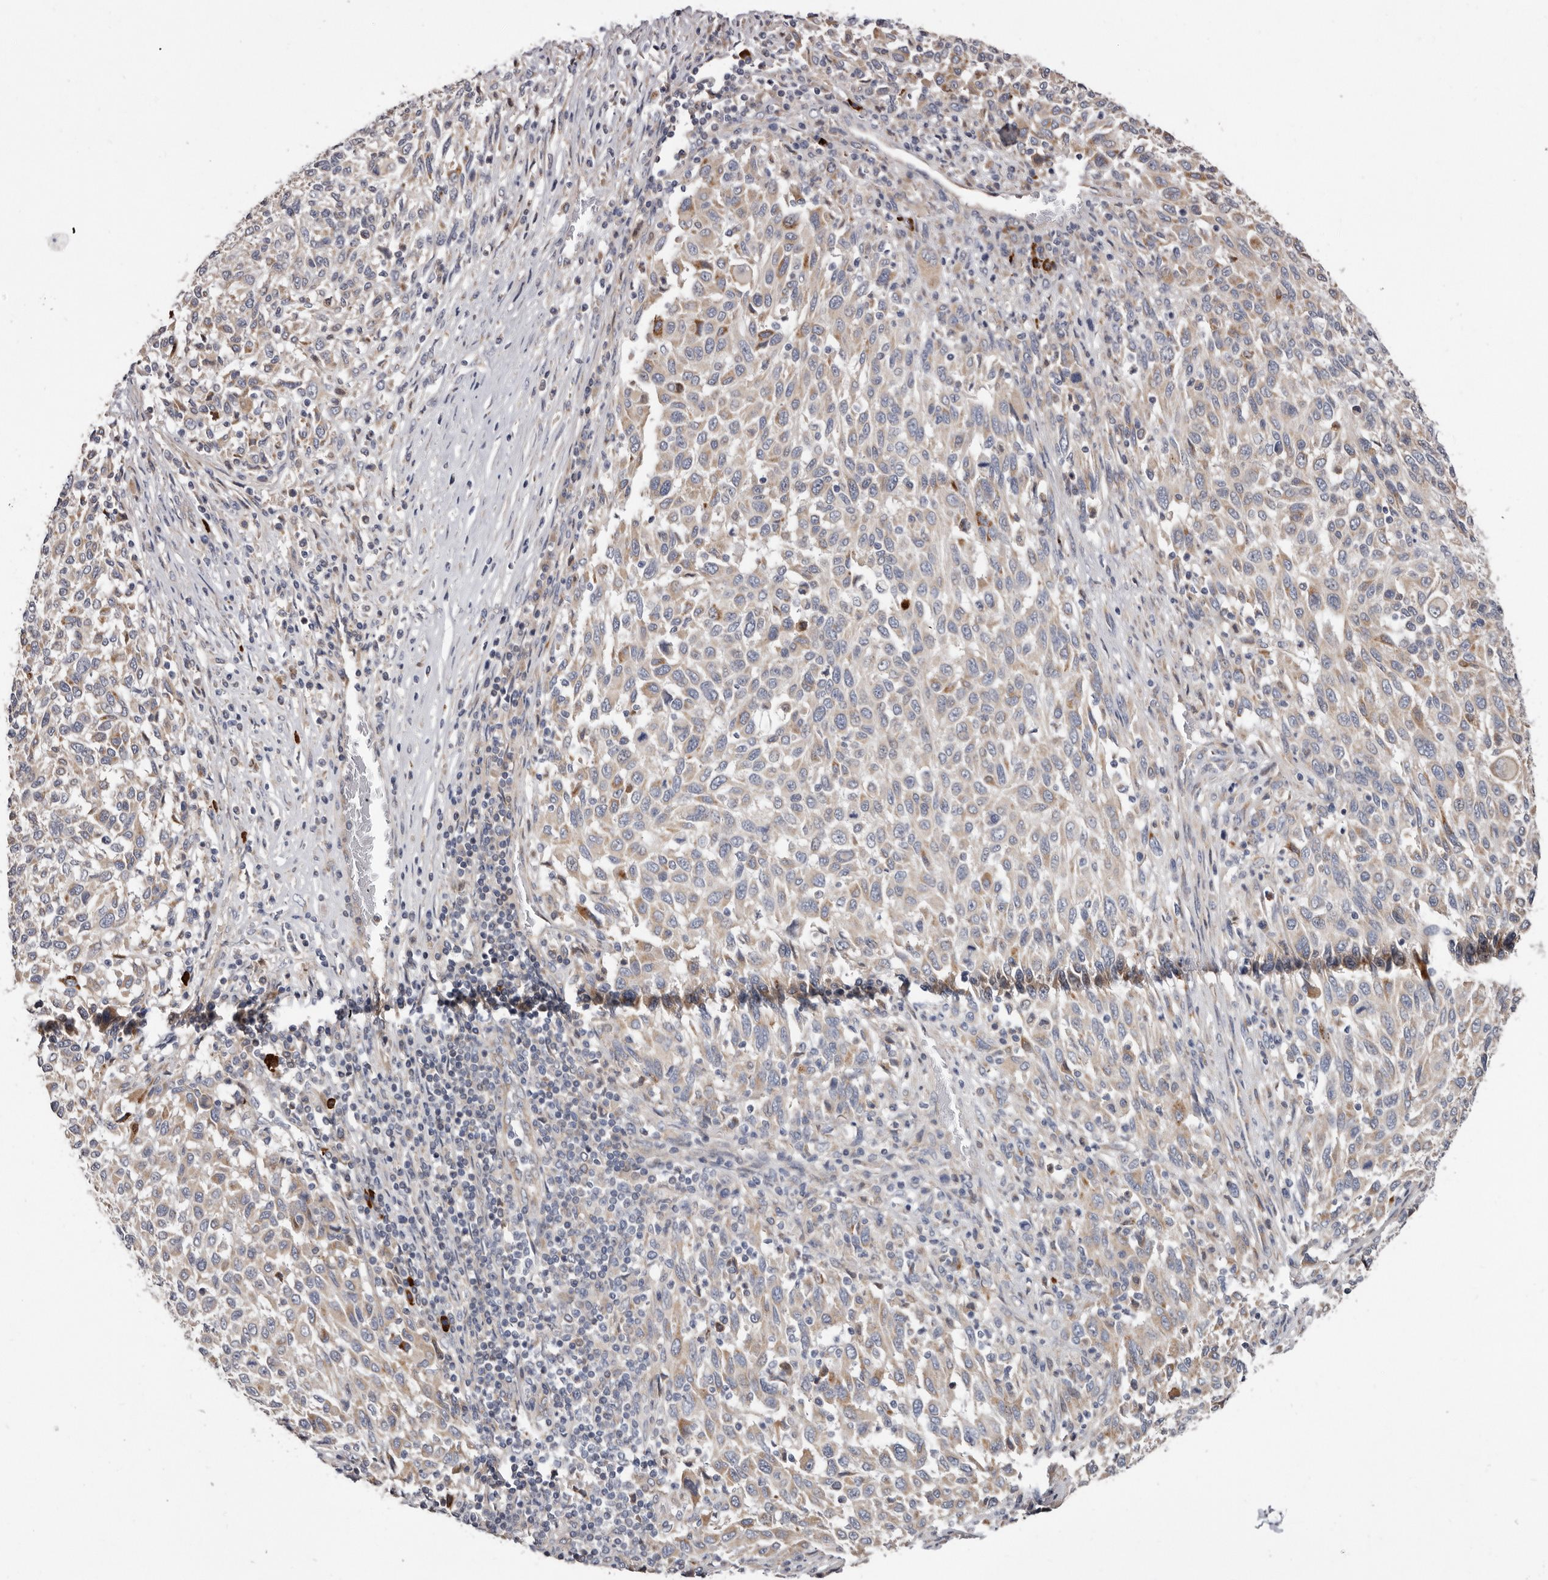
{"staining": {"intensity": "weak", "quantity": "25%-75%", "location": "cytoplasmic/membranous"}, "tissue": "melanoma", "cell_type": "Tumor cells", "image_type": "cancer", "snomed": [{"axis": "morphology", "description": "Malignant melanoma, Metastatic site"}, {"axis": "topography", "description": "Lymph node"}], "caption": "Immunohistochemical staining of melanoma displays low levels of weak cytoplasmic/membranous positivity in approximately 25%-75% of tumor cells.", "gene": "ASIC5", "patient": {"sex": "male", "age": 61}}